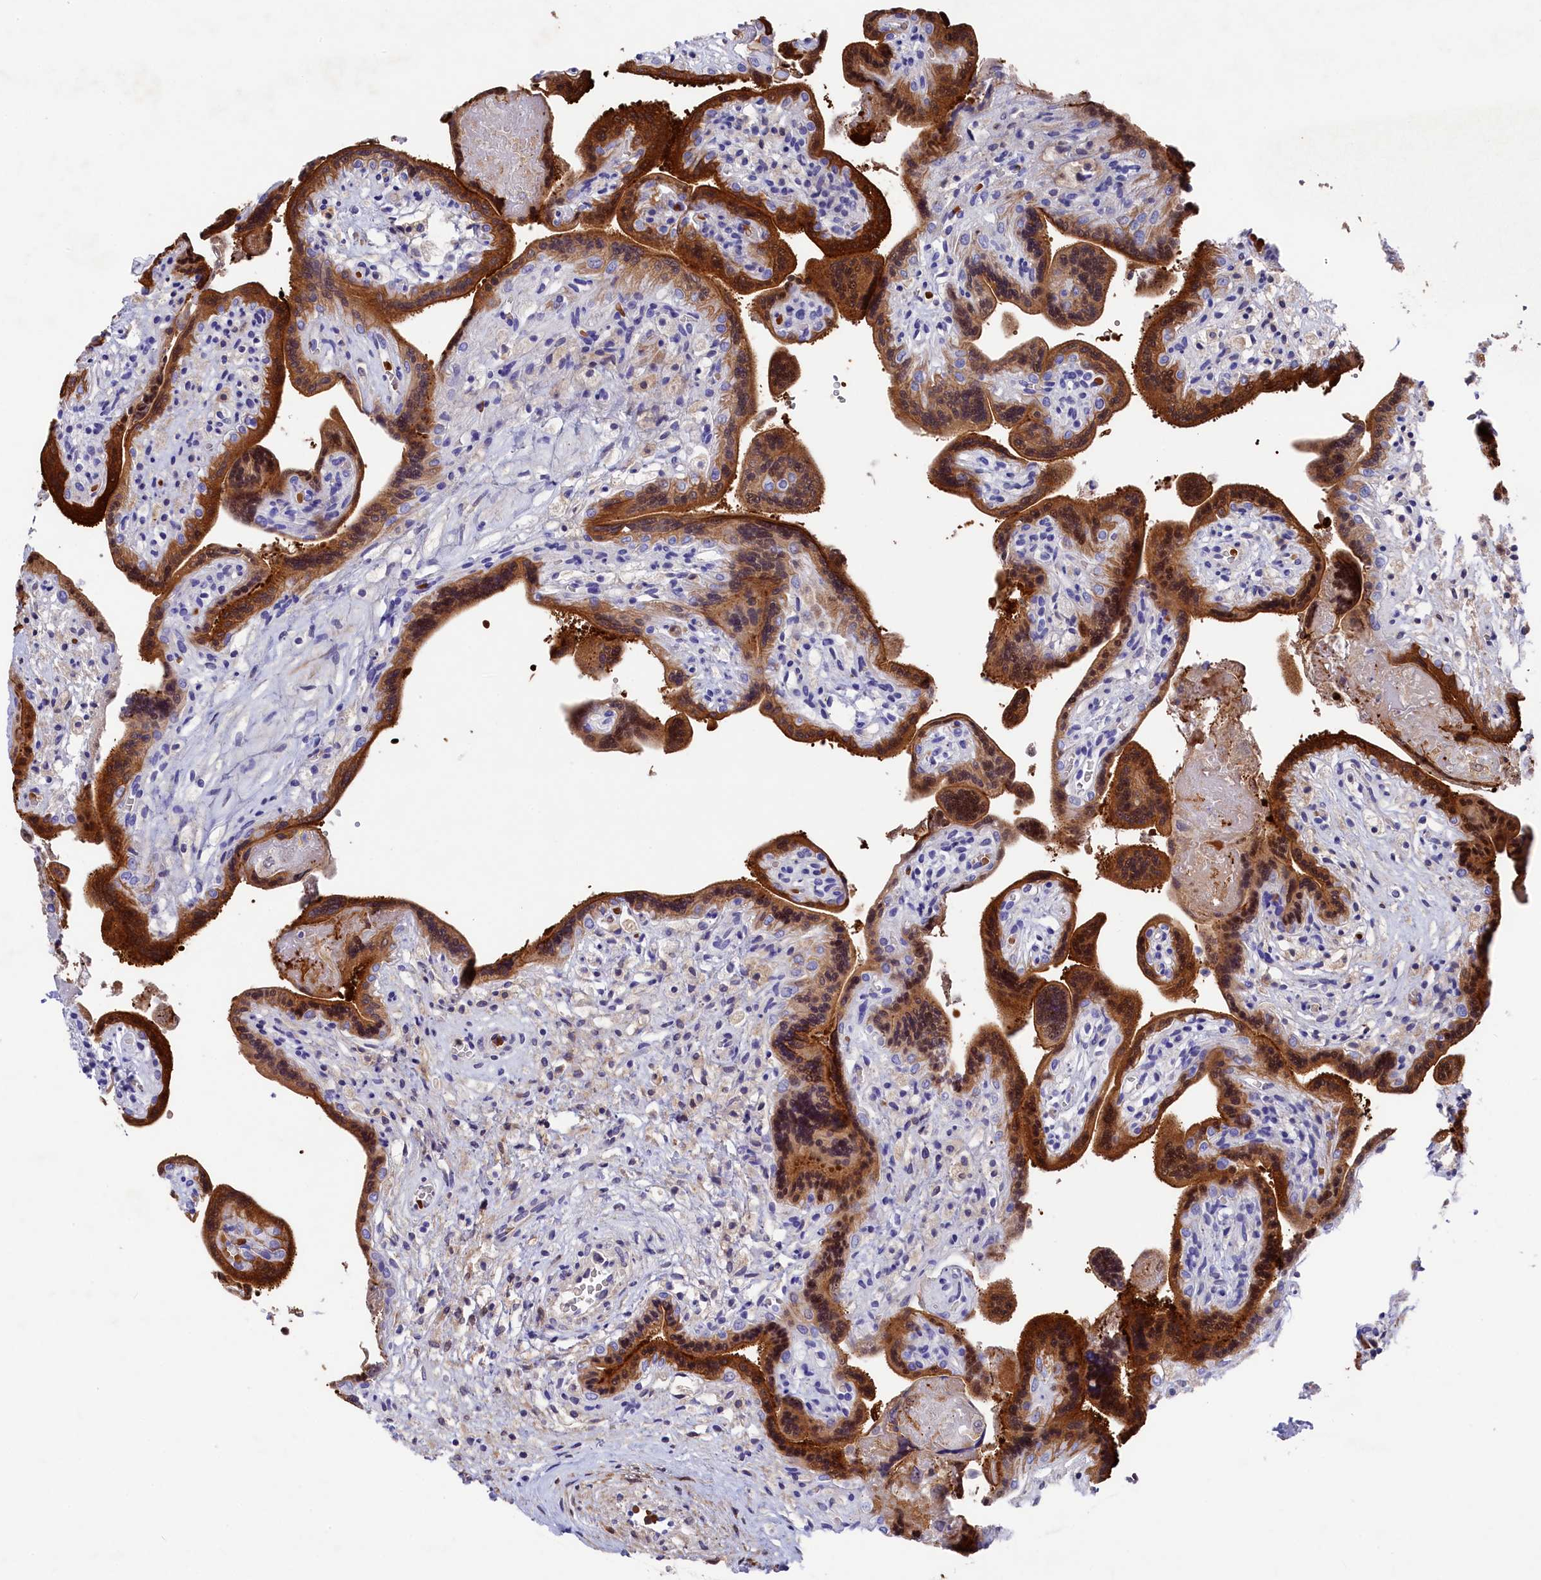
{"staining": {"intensity": "strong", "quantity": "25%-75%", "location": "cytoplasmic/membranous,nuclear"}, "tissue": "placenta", "cell_type": "Trophoblastic cells", "image_type": "normal", "snomed": [{"axis": "morphology", "description": "Normal tissue, NOS"}, {"axis": "topography", "description": "Placenta"}], "caption": "High-power microscopy captured an IHC photomicrograph of unremarkable placenta, revealing strong cytoplasmic/membranous,nuclear expression in approximately 25%-75% of trophoblastic cells. (DAB (3,3'-diaminobenzidine) = brown stain, brightfield microscopy at high magnification).", "gene": "LHFPL4", "patient": {"sex": "female", "age": 37}}